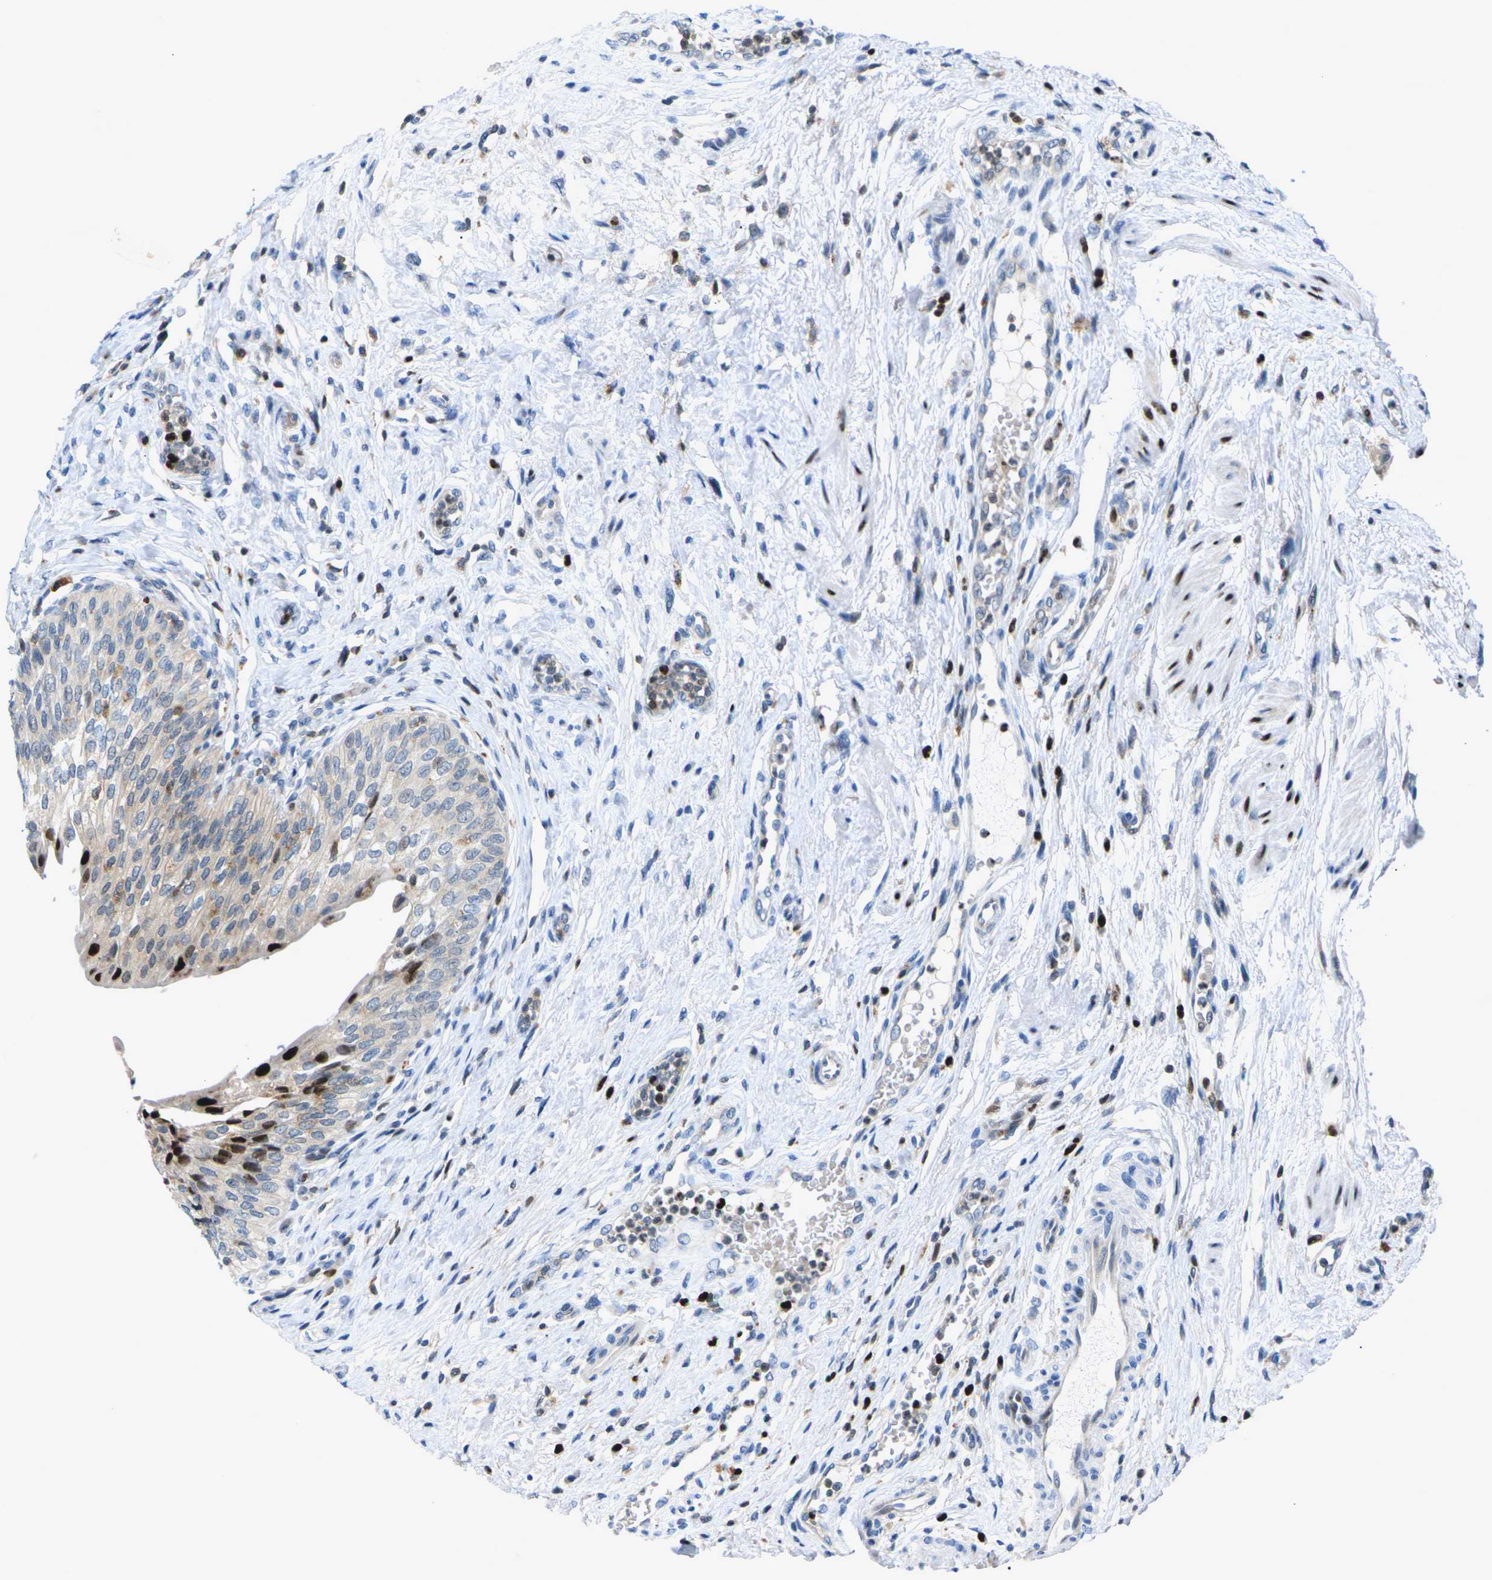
{"staining": {"intensity": "strong", "quantity": "<25%", "location": "cytoplasmic/membranous,nuclear"}, "tissue": "urinary bladder", "cell_type": "Urothelial cells", "image_type": "normal", "snomed": [{"axis": "morphology", "description": "Normal tissue, NOS"}, {"axis": "topography", "description": "Urinary bladder"}], "caption": "A medium amount of strong cytoplasmic/membranous,nuclear positivity is identified in about <25% of urothelial cells in unremarkable urinary bladder. The staining was performed using DAB (3,3'-diaminobenzidine) to visualize the protein expression in brown, while the nuclei were stained in blue with hematoxylin (Magnification: 20x).", "gene": "RPS6KA3", "patient": {"sex": "male", "age": 46}}